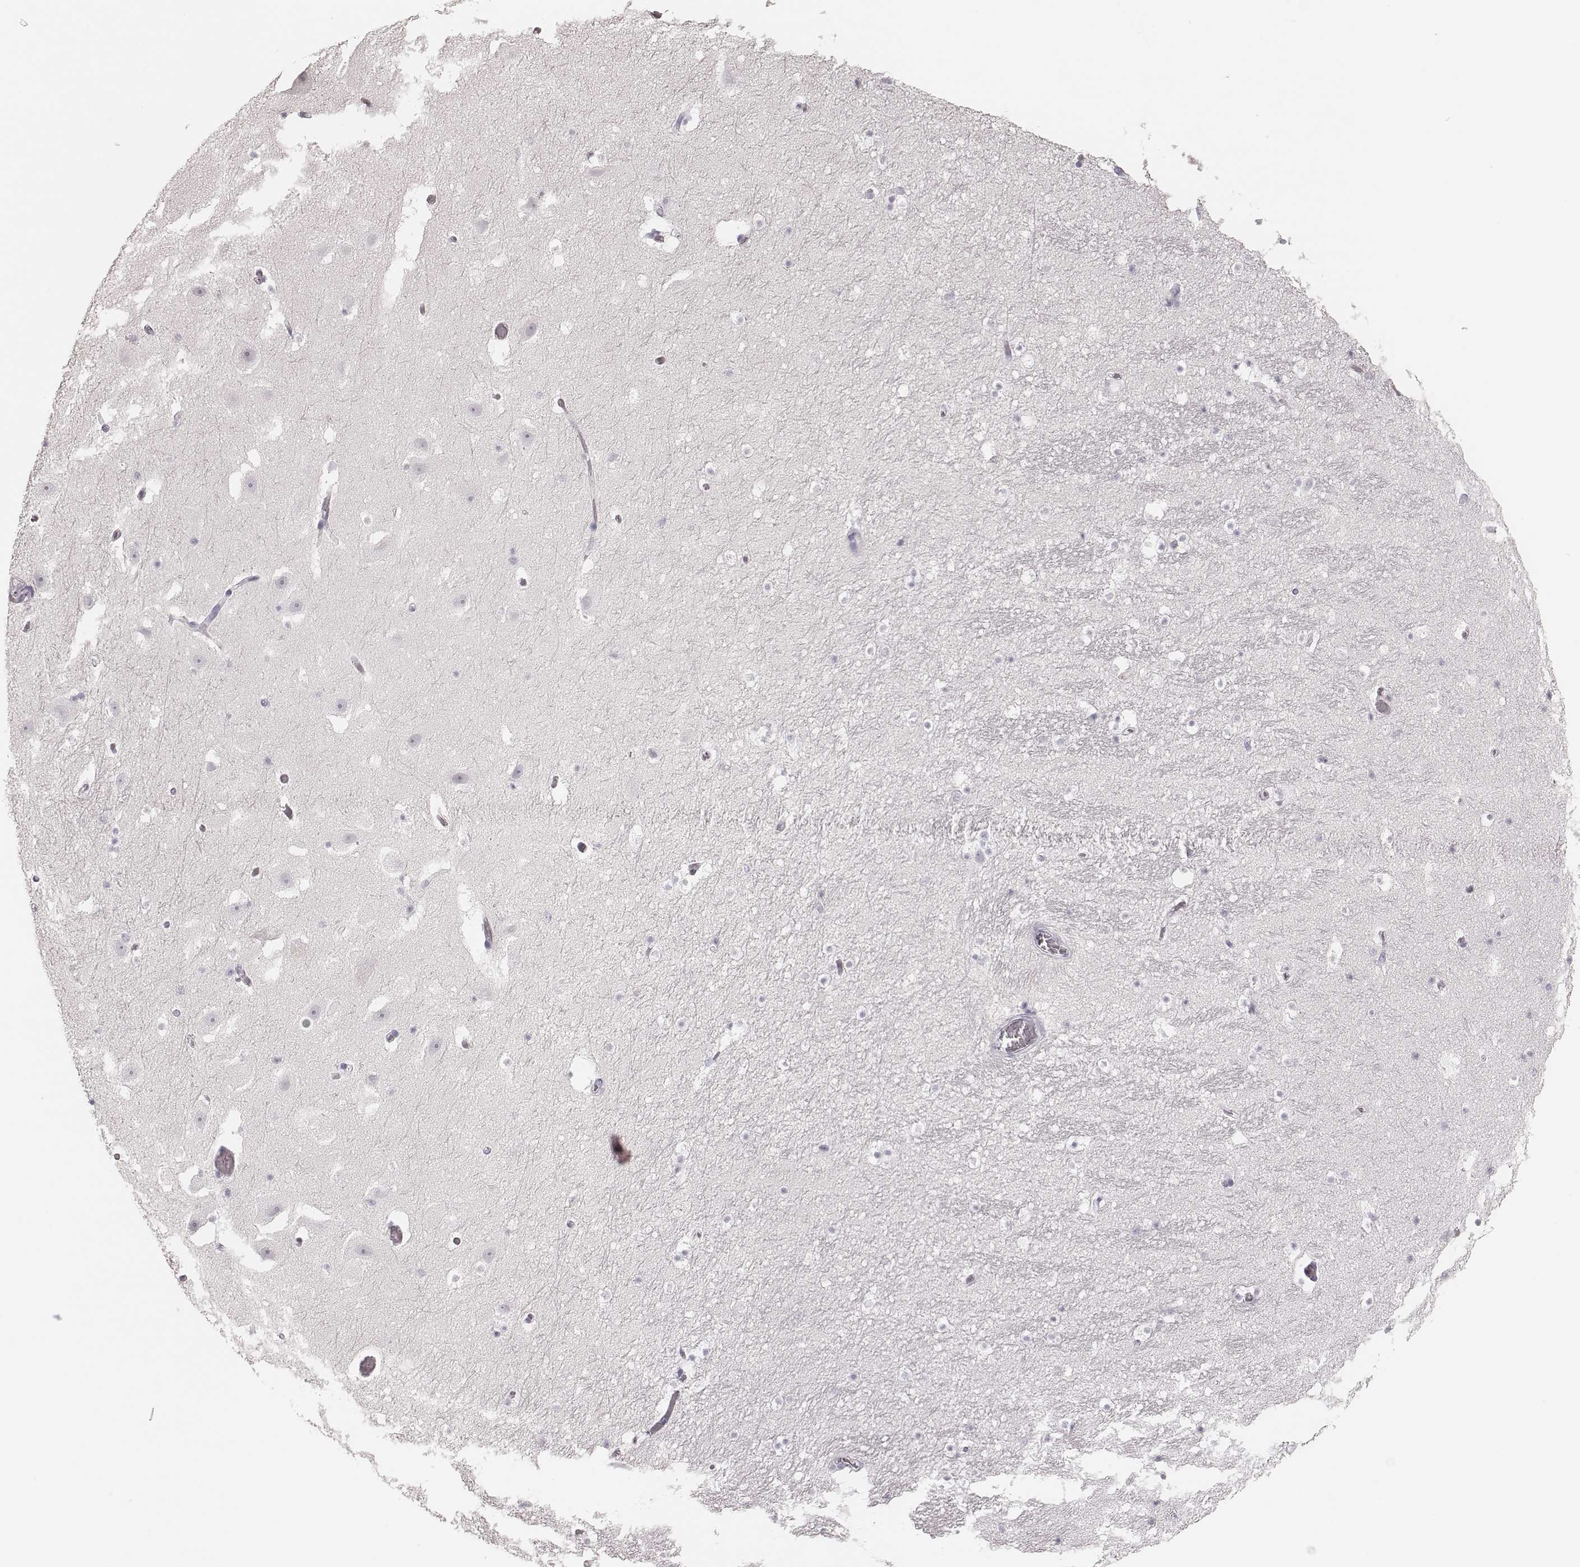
{"staining": {"intensity": "negative", "quantity": "none", "location": "none"}, "tissue": "hippocampus", "cell_type": "Glial cells", "image_type": "normal", "snomed": [{"axis": "morphology", "description": "Normal tissue, NOS"}, {"axis": "topography", "description": "Hippocampus"}], "caption": "Glial cells are negative for protein expression in benign human hippocampus. (IHC, brightfield microscopy, high magnification).", "gene": "ELANE", "patient": {"sex": "male", "age": 26}}